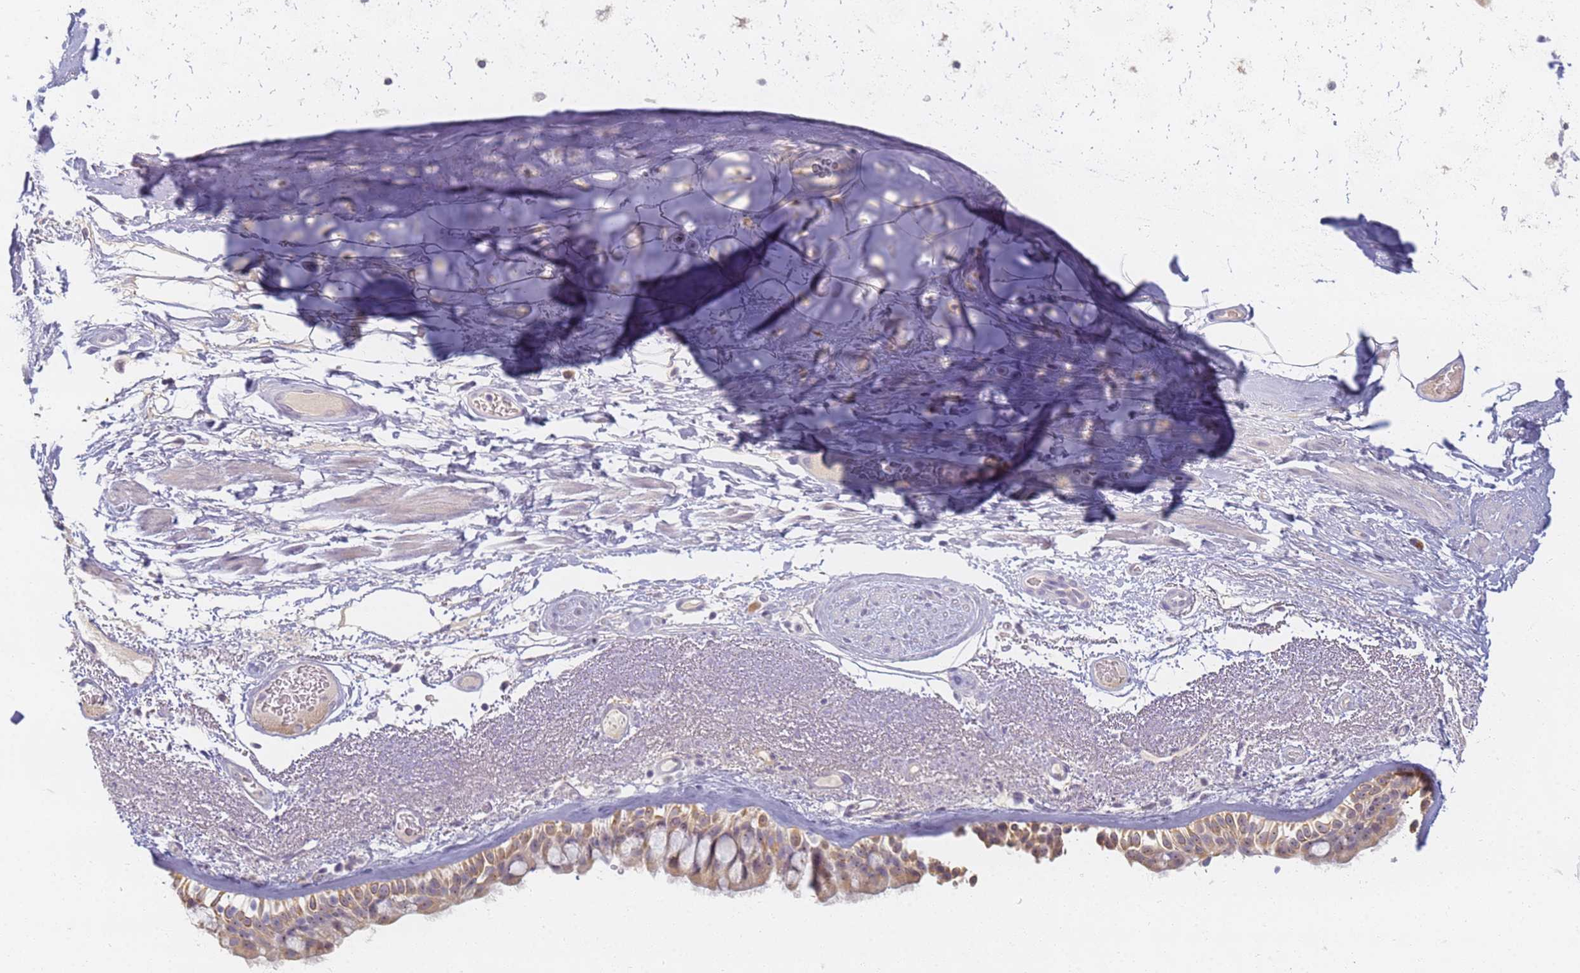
{"staining": {"intensity": "moderate", "quantity": "25%-75%", "location": "cytoplasmic/membranous"}, "tissue": "bronchus", "cell_type": "Respiratory epithelial cells", "image_type": "normal", "snomed": [{"axis": "morphology", "description": "Normal tissue, NOS"}, {"axis": "morphology", "description": "Squamous cell carcinoma, NOS"}, {"axis": "topography", "description": "Lymph node"}, {"axis": "topography", "description": "Bronchus"}, {"axis": "topography", "description": "Lung"}], "caption": "This micrograph displays benign bronchus stained with immunohistochemistry (IHC) to label a protein in brown. The cytoplasmic/membranous of respiratory epithelial cells show moderate positivity for the protein. Nuclei are counter-stained blue.", "gene": "SLC38A9", "patient": {"sex": "male", "age": 66}}